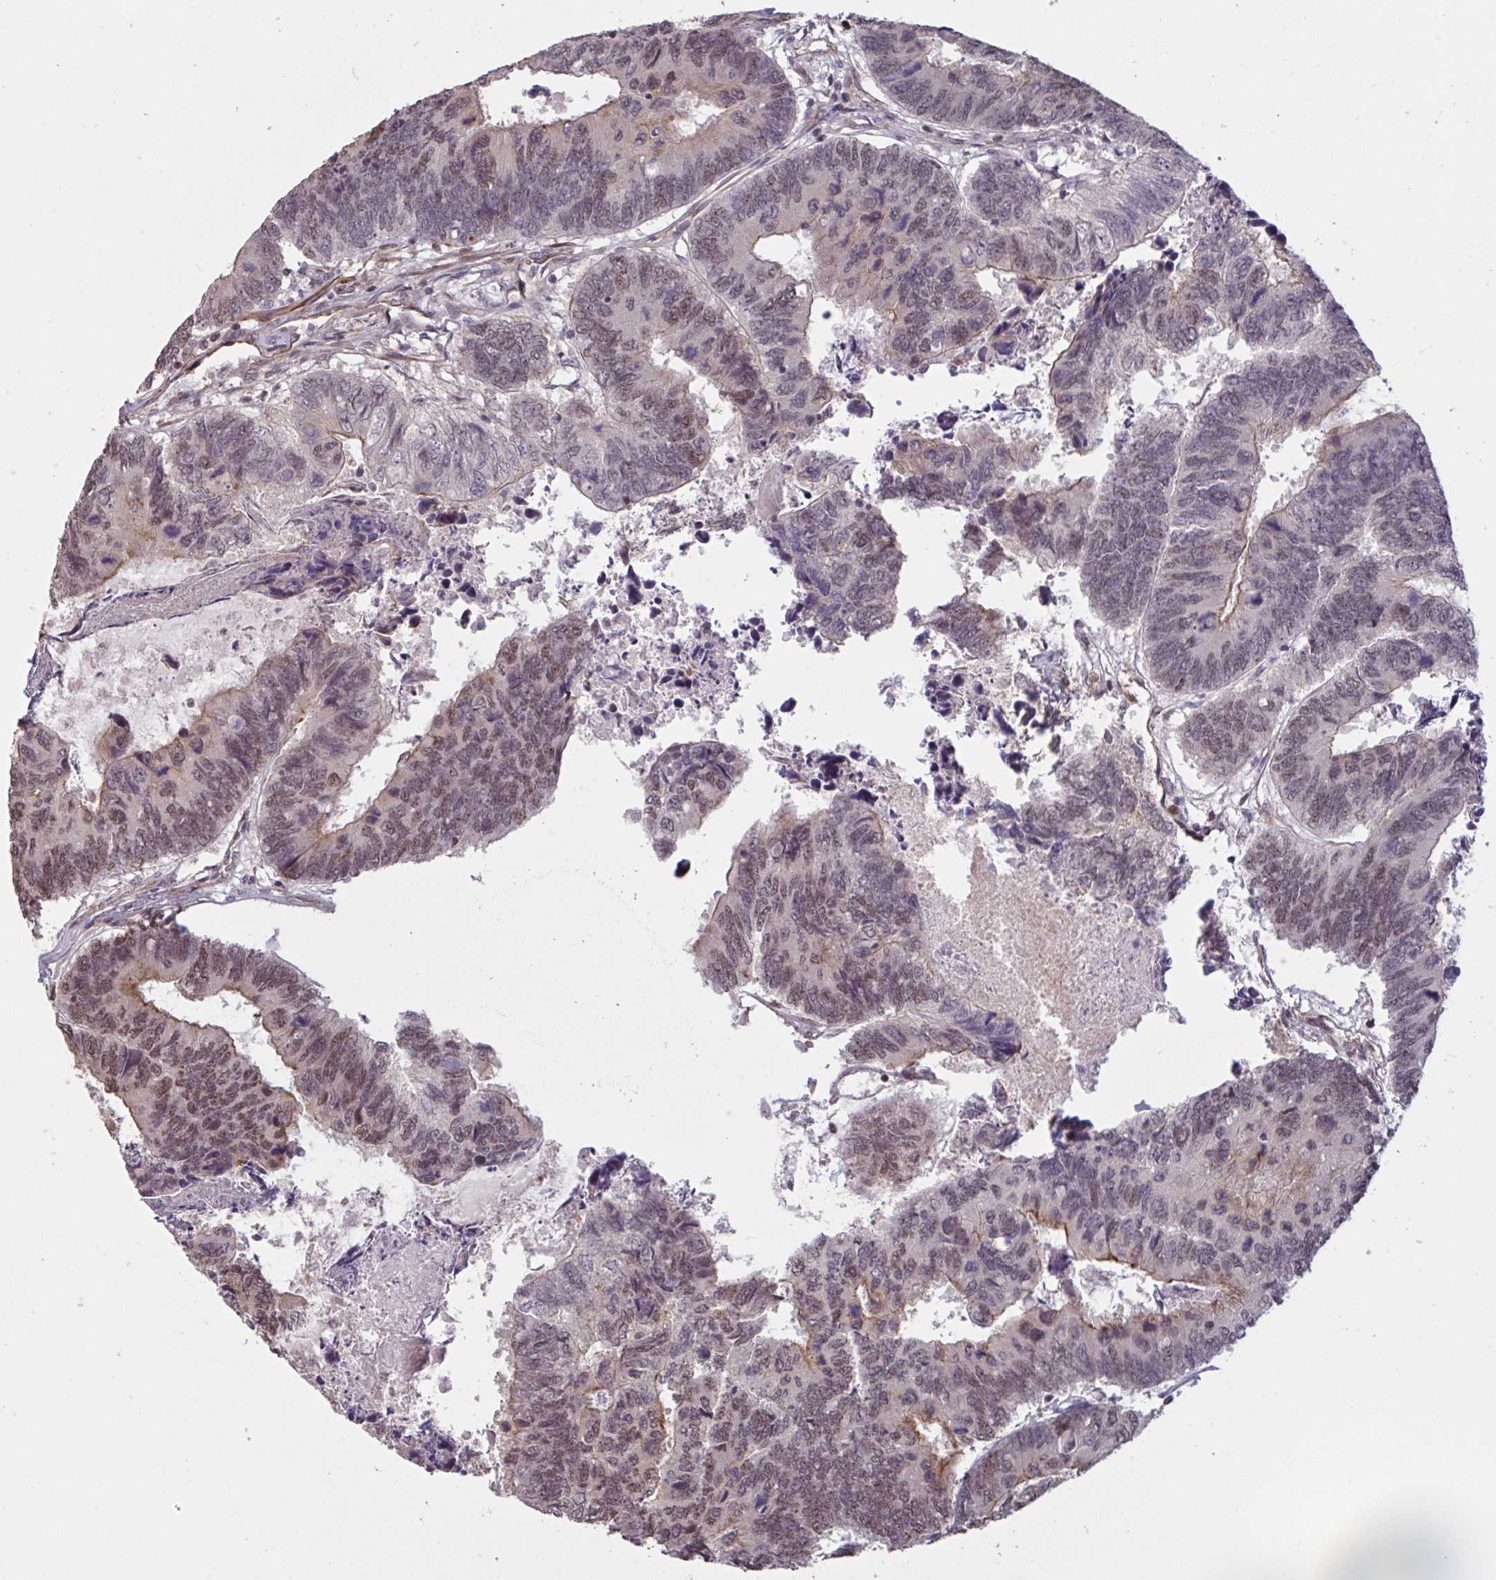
{"staining": {"intensity": "moderate", "quantity": "25%-75%", "location": "nuclear"}, "tissue": "colorectal cancer", "cell_type": "Tumor cells", "image_type": "cancer", "snomed": [{"axis": "morphology", "description": "Adenocarcinoma, NOS"}, {"axis": "topography", "description": "Colon"}], "caption": "The histopathology image shows immunohistochemical staining of colorectal adenocarcinoma. There is moderate nuclear positivity is appreciated in approximately 25%-75% of tumor cells.", "gene": "IPO5", "patient": {"sex": "female", "age": 67}}